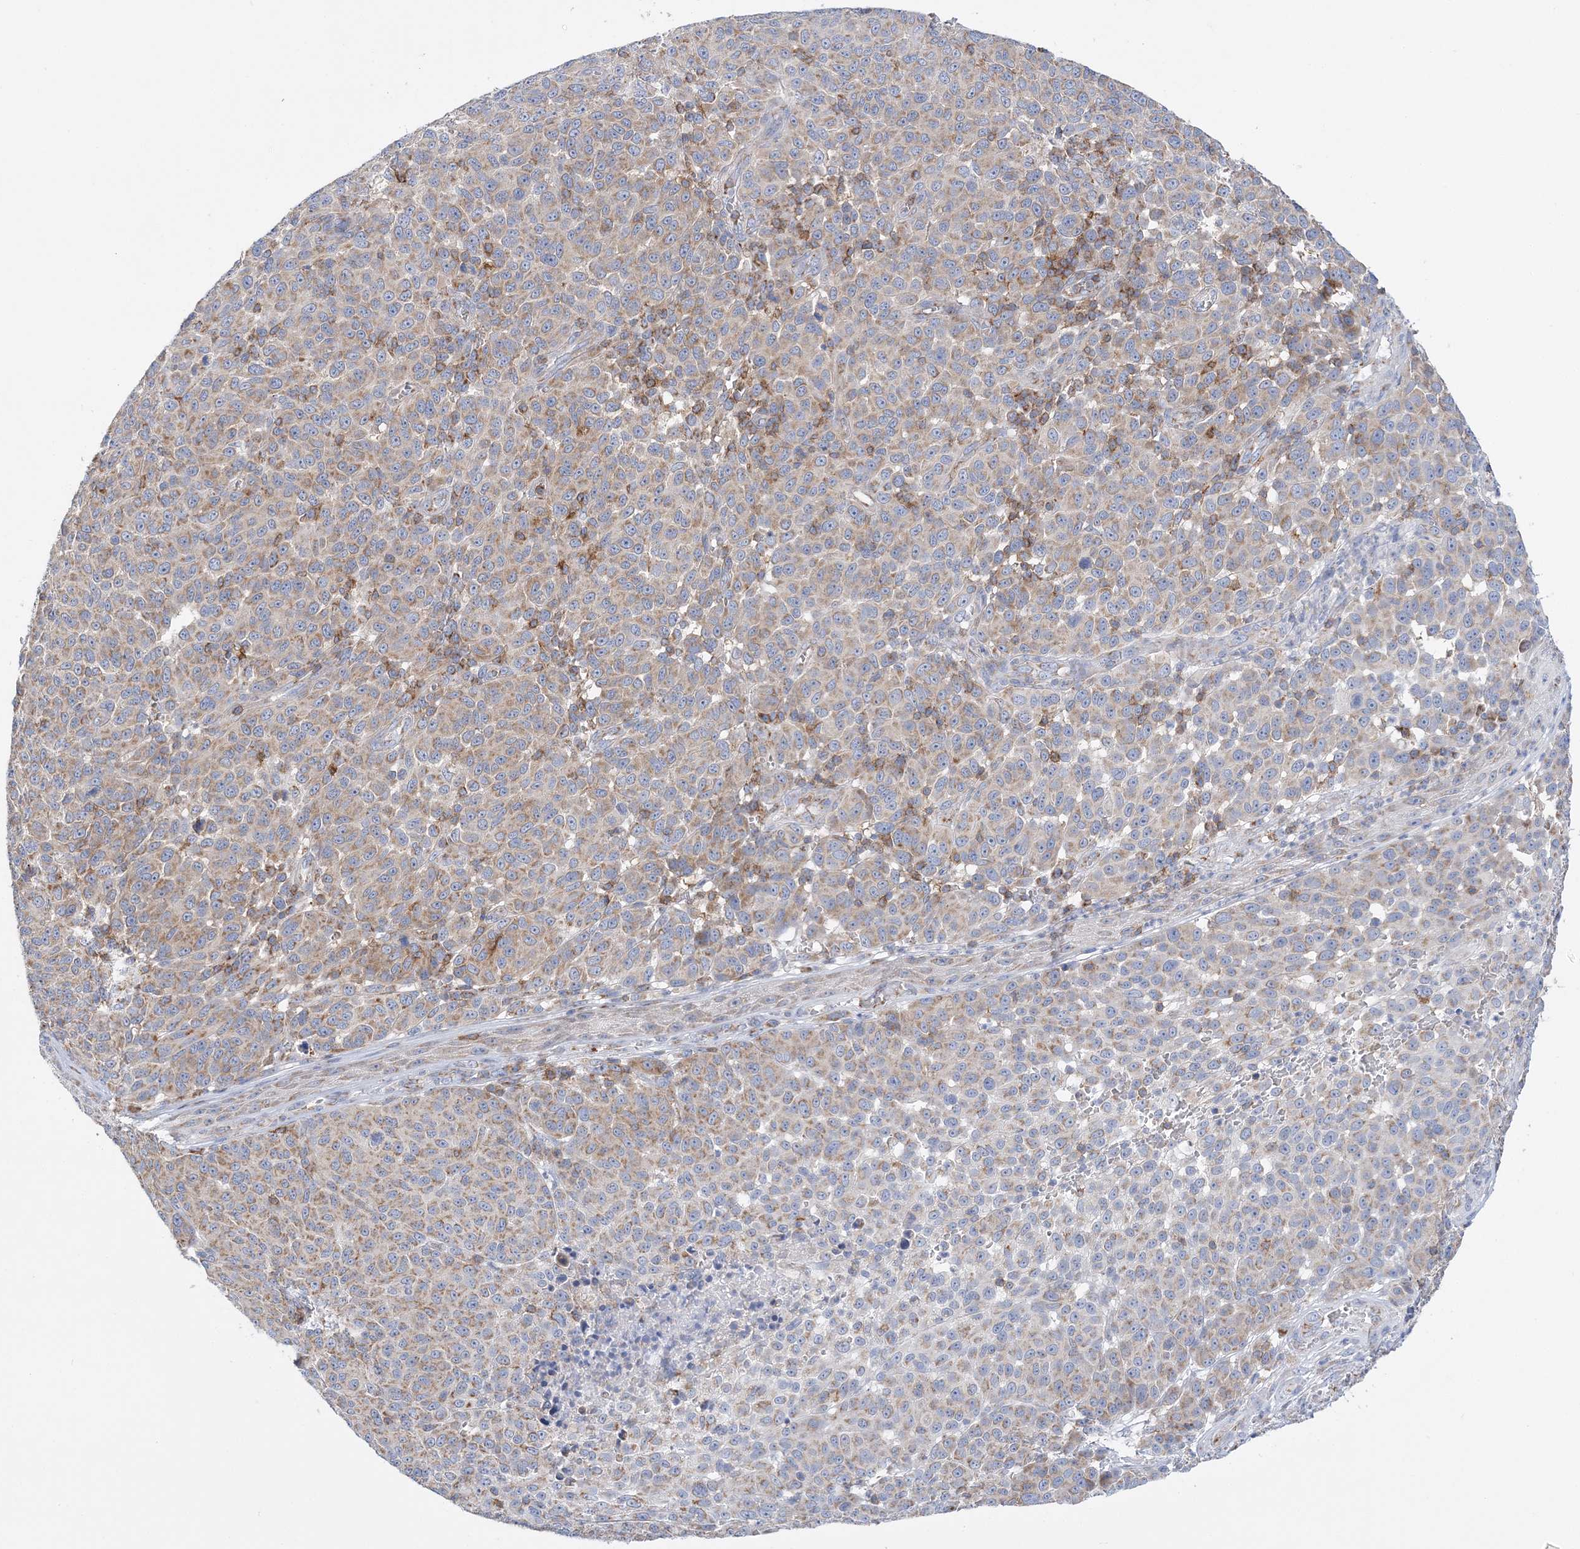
{"staining": {"intensity": "weak", "quantity": ">75%", "location": "cytoplasmic/membranous"}, "tissue": "melanoma", "cell_type": "Tumor cells", "image_type": "cancer", "snomed": [{"axis": "morphology", "description": "Malignant melanoma, NOS"}, {"axis": "topography", "description": "Skin"}], "caption": "Melanoma stained for a protein (brown) shows weak cytoplasmic/membranous positive expression in approximately >75% of tumor cells.", "gene": "TTC32", "patient": {"sex": "male", "age": 49}}